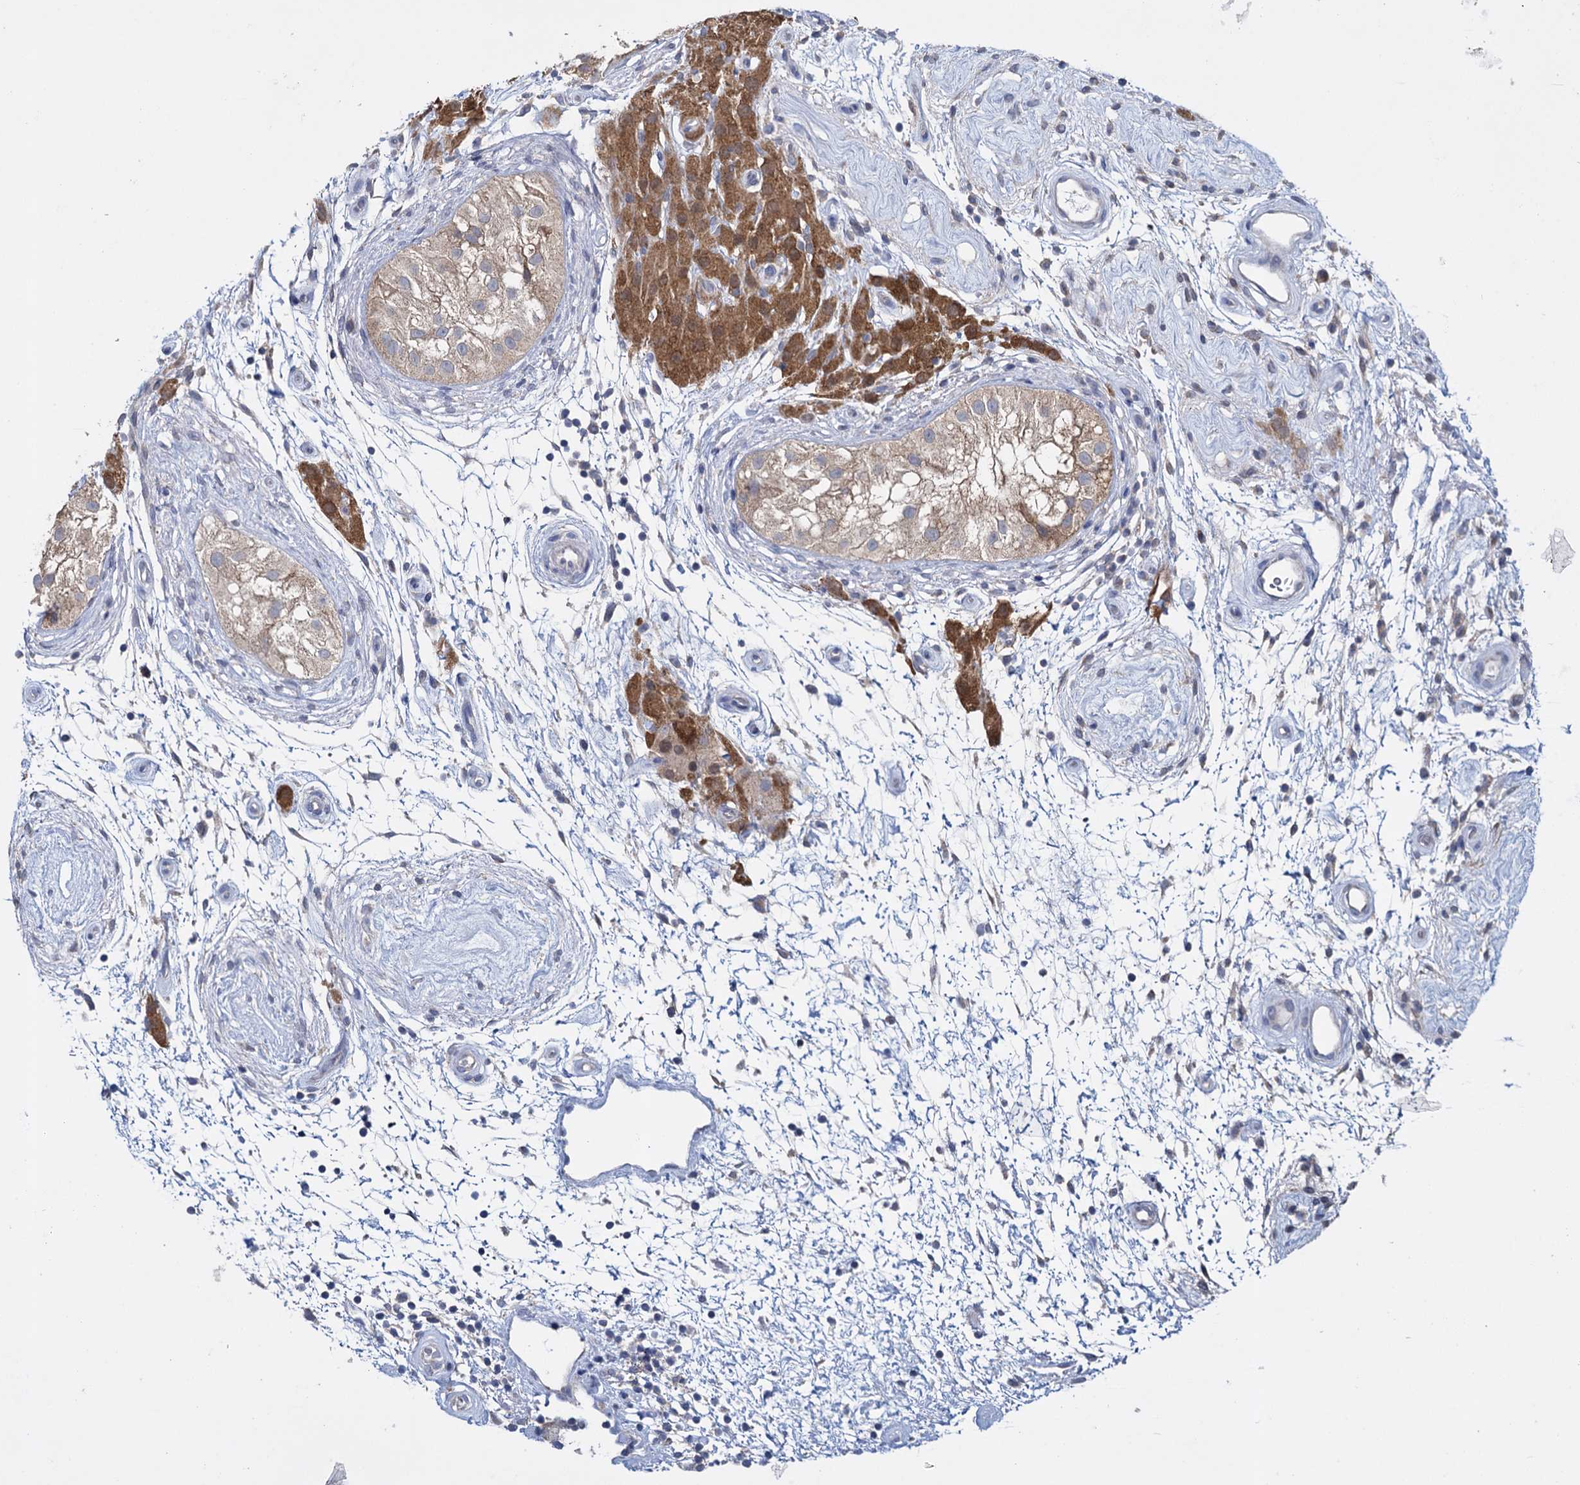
{"staining": {"intensity": "moderate", "quantity": ">75%", "location": "cytoplasmic/membranous"}, "tissue": "testis cancer", "cell_type": "Tumor cells", "image_type": "cancer", "snomed": [{"axis": "morphology", "description": "Seminoma, NOS"}, {"axis": "topography", "description": "Testis"}], "caption": "Seminoma (testis) was stained to show a protein in brown. There is medium levels of moderate cytoplasmic/membranous expression in about >75% of tumor cells. Nuclei are stained in blue.", "gene": "GSTM2", "patient": {"sex": "male", "age": 49}}